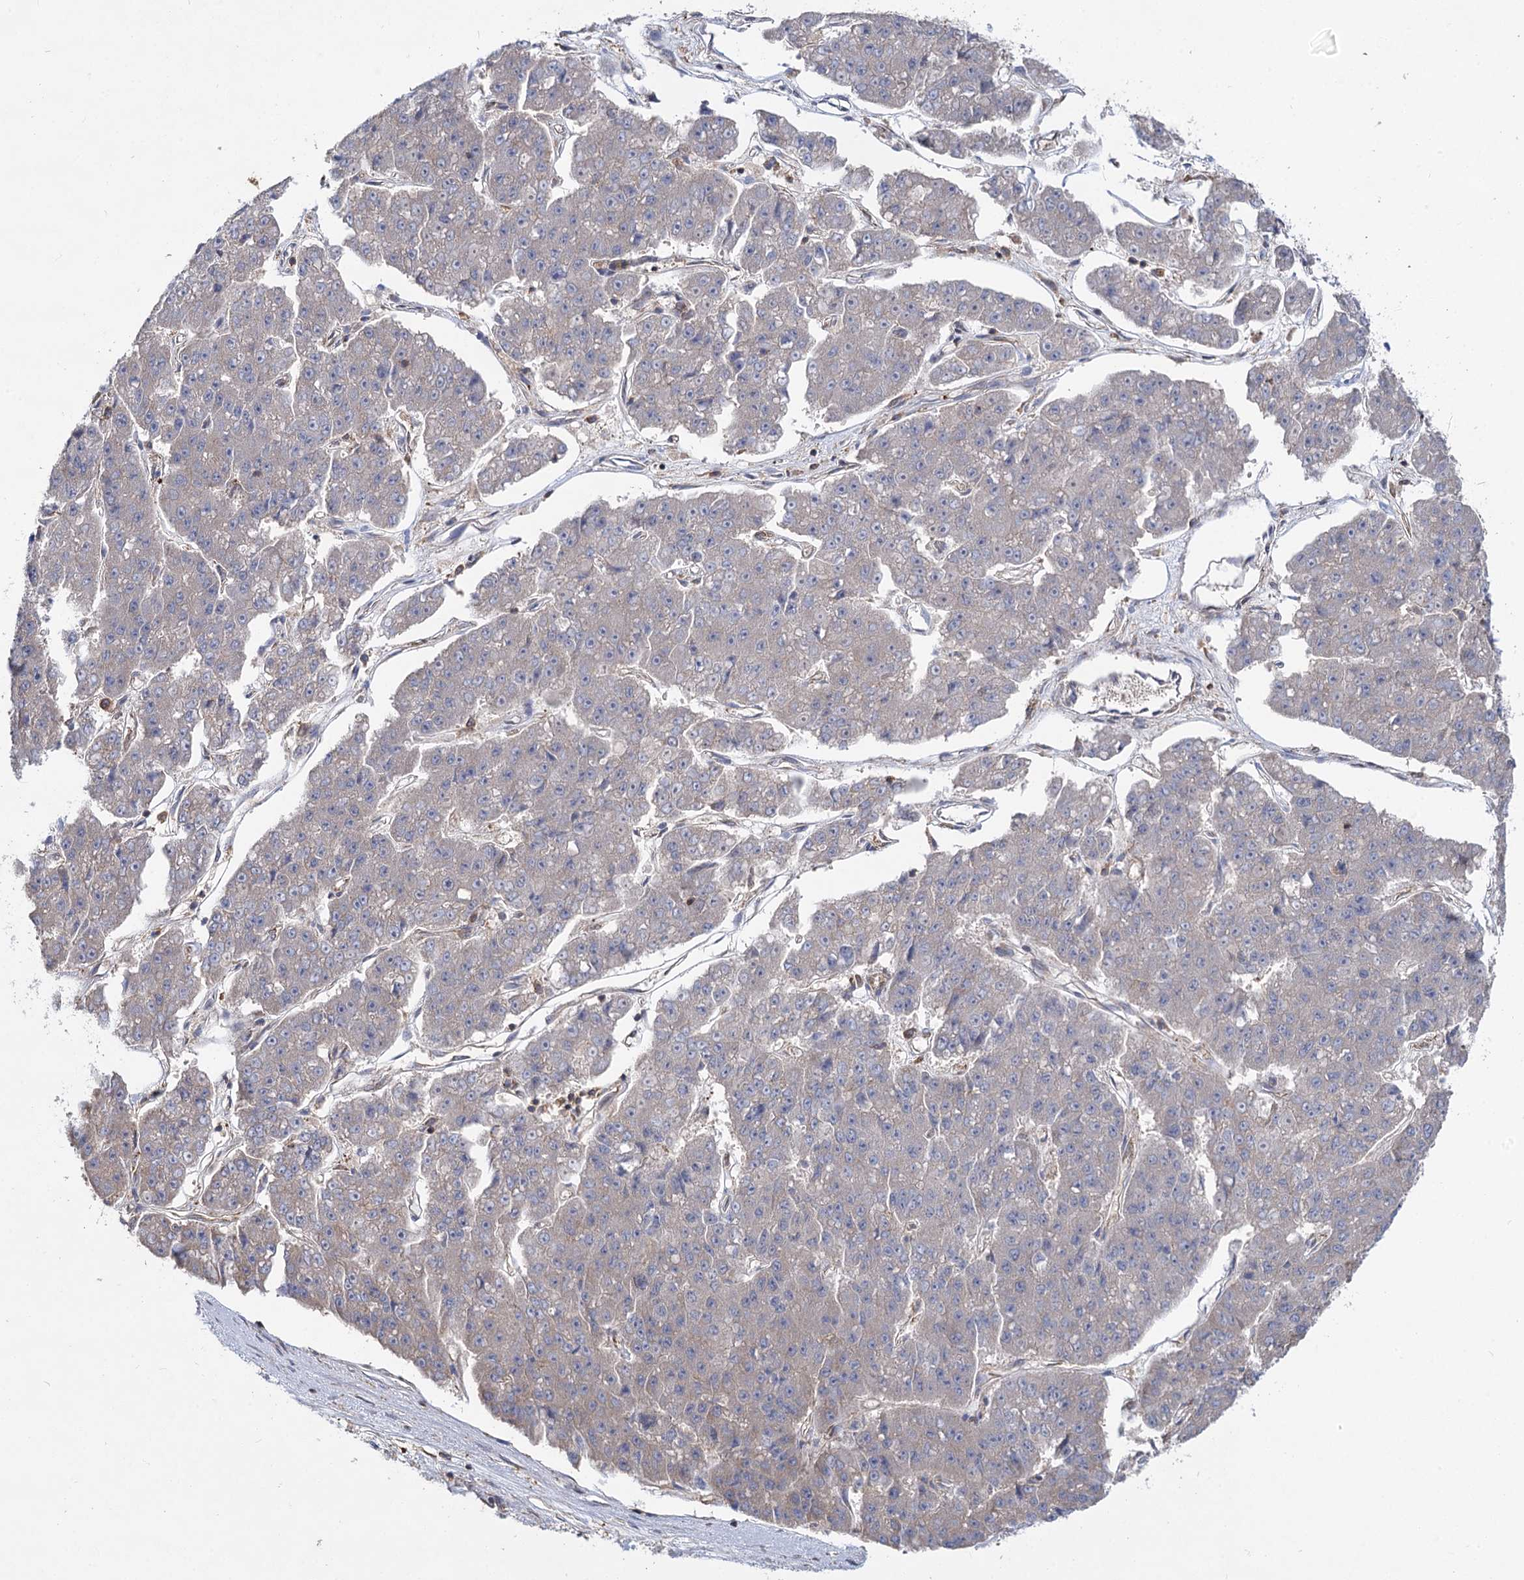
{"staining": {"intensity": "negative", "quantity": "none", "location": "none"}, "tissue": "pancreatic cancer", "cell_type": "Tumor cells", "image_type": "cancer", "snomed": [{"axis": "morphology", "description": "Adenocarcinoma, NOS"}, {"axis": "topography", "description": "Pancreas"}], "caption": "Tumor cells are negative for protein expression in human adenocarcinoma (pancreatic). (DAB (3,3'-diaminobenzidine) immunohistochemistry (IHC) with hematoxylin counter stain).", "gene": "PACS1", "patient": {"sex": "male", "age": 50}}